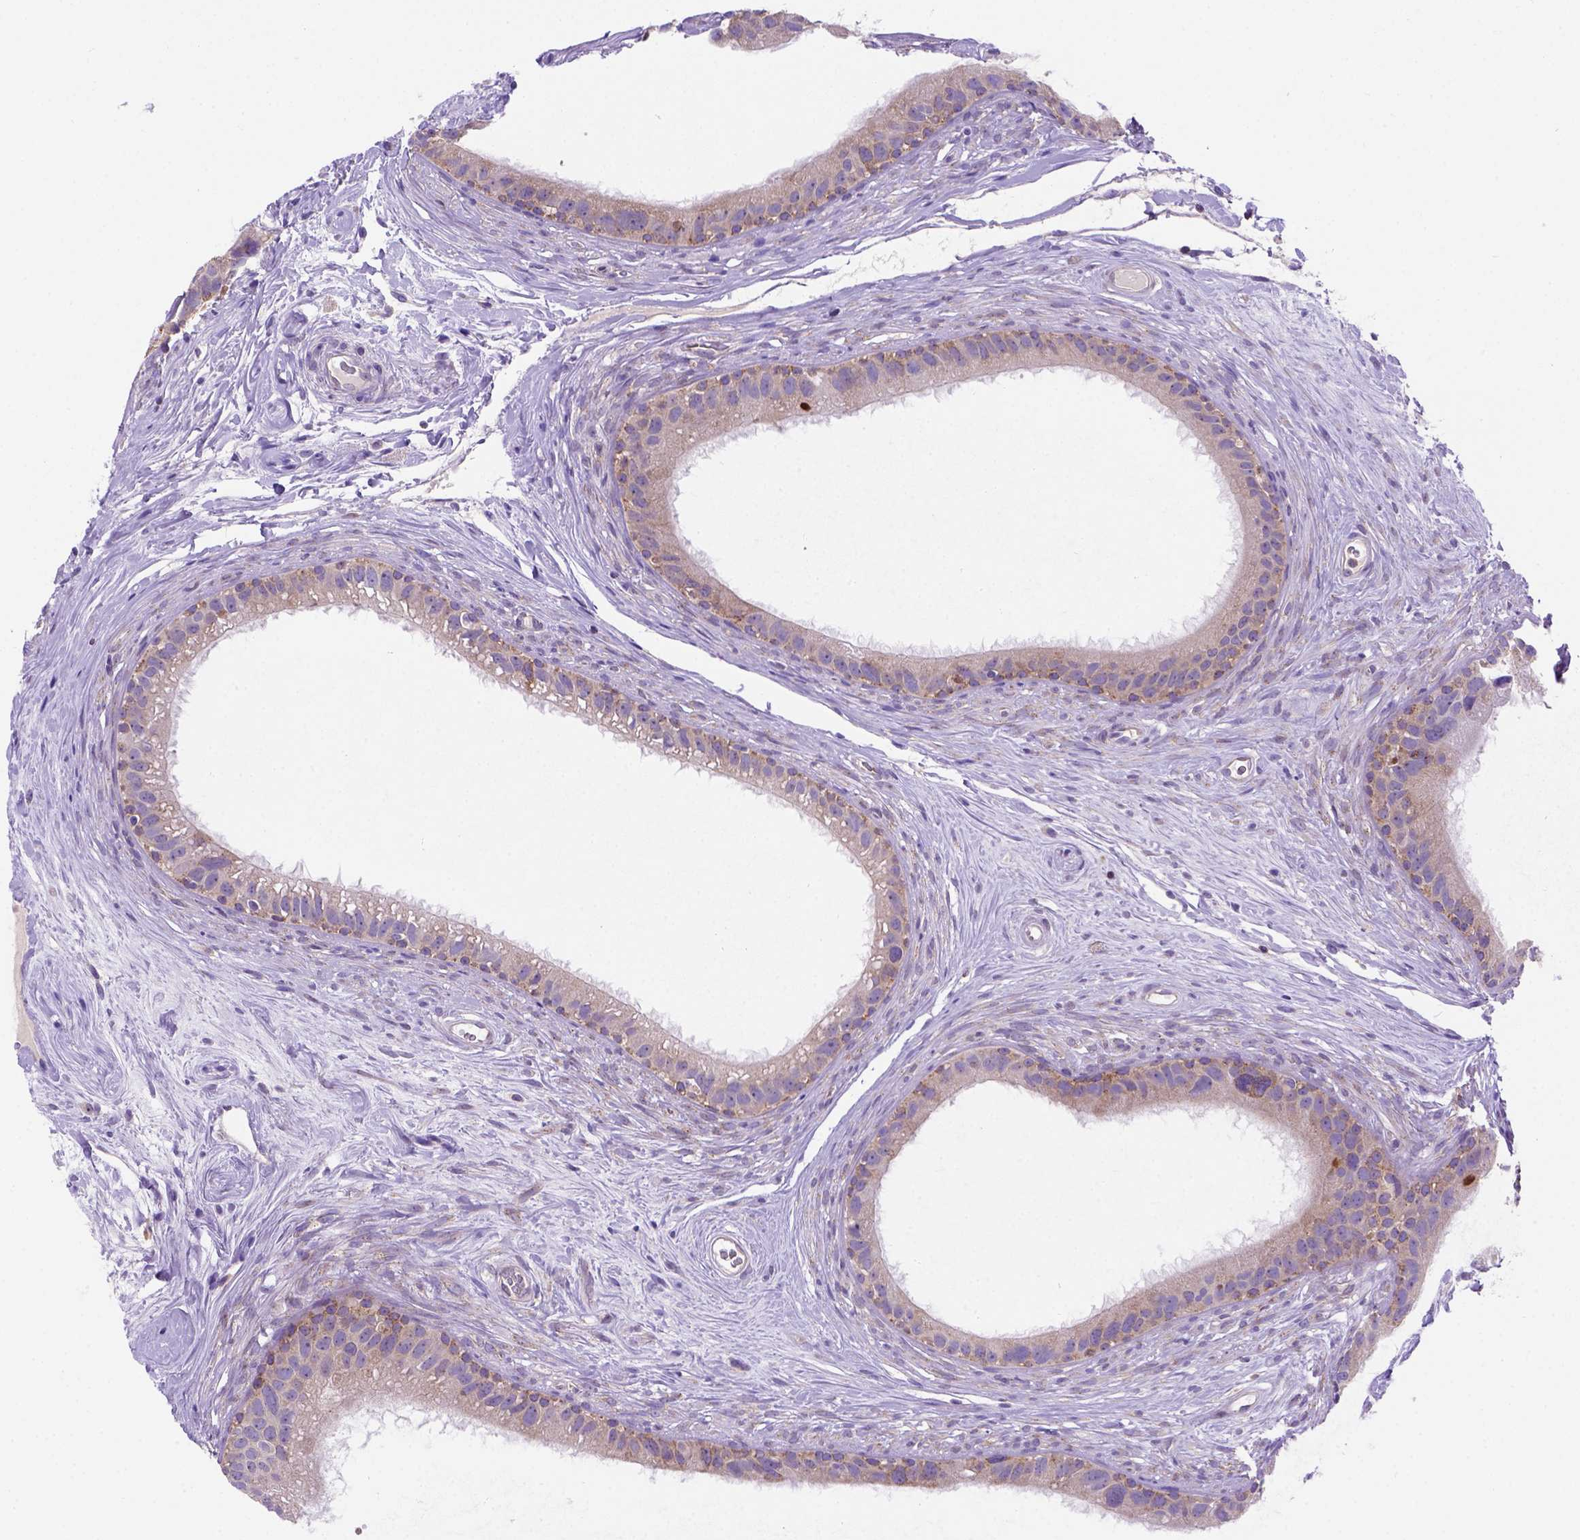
{"staining": {"intensity": "moderate", "quantity": "<25%", "location": "cytoplasmic/membranous"}, "tissue": "epididymis", "cell_type": "Glandular cells", "image_type": "normal", "snomed": [{"axis": "morphology", "description": "Normal tissue, NOS"}, {"axis": "topography", "description": "Epididymis"}], "caption": "Brown immunohistochemical staining in normal human epididymis reveals moderate cytoplasmic/membranous positivity in approximately <25% of glandular cells. (Brightfield microscopy of DAB IHC at high magnification).", "gene": "FOXI1", "patient": {"sex": "male", "age": 59}}